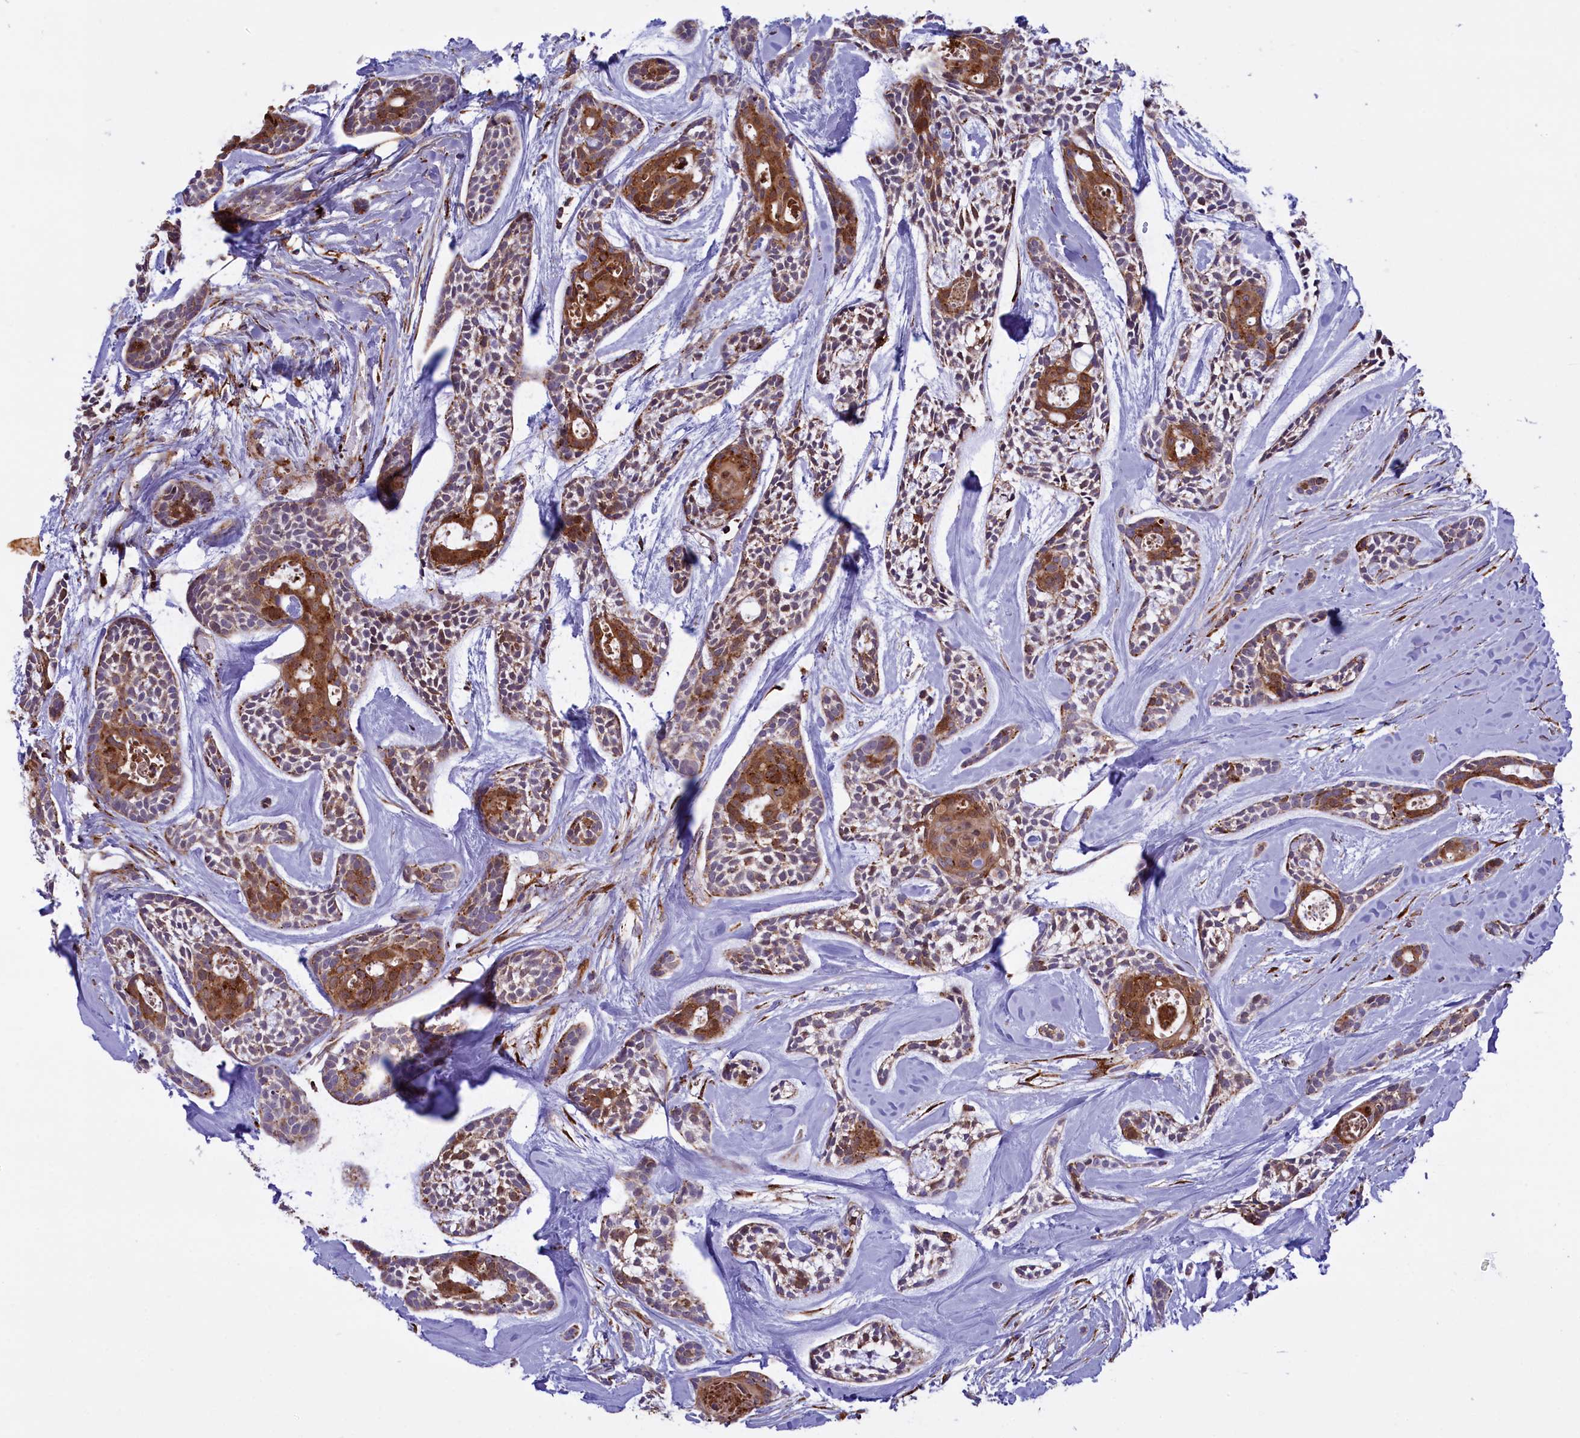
{"staining": {"intensity": "moderate", "quantity": "<25%", "location": "cytoplasmic/membranous"}, "tissue": "head and neck cancer", "cell_type": "Tumor cells", "image_type": "cancer", "snomed": [{"axis": "morphology", "description": "Adenocarcinoma, NOS"}, {"axis": "topography", "description": "Subcutis"}, {"axis": "topography", "description": "Head-Neck"}], "caption": "Head and neck adenocarcinoma stained for a protein (brown) displays moderate cytoplasmic/membranous positive expression in about <25% of tumor cells.", "gene": "MAN2B1", "patient": {"sex": "female", "age": 73}}